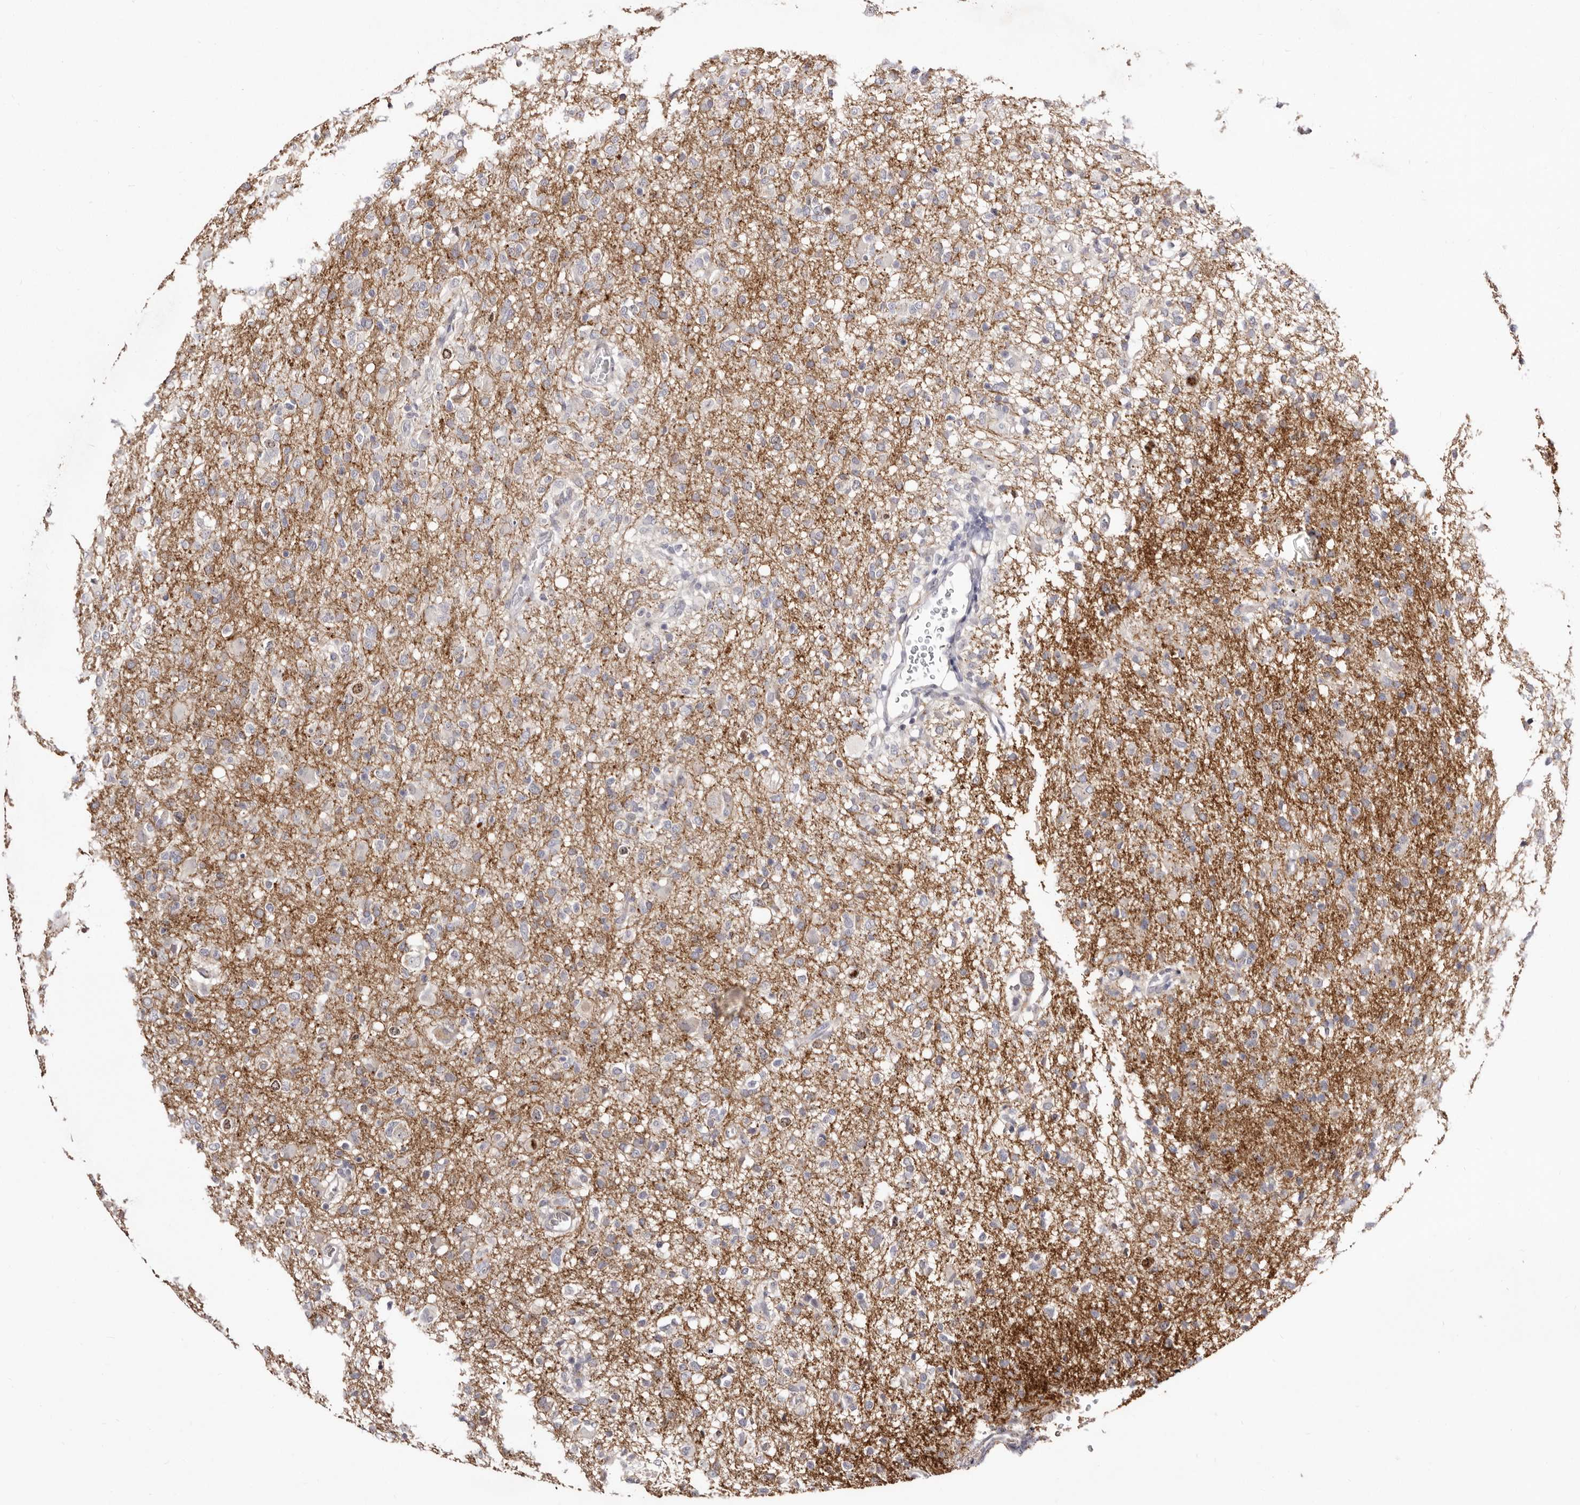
{"staining": {"intensity": "weak", "quantity": "<25%", "location": "cytoplasmic/membranous"}, "tissue": "glioma", "cell_type": "Tumor cells", "image_type": "cancer", "snomed": [{"axis": "morphology", "description": "Glioma, malignant, High grade"}, {"axis": "topography", "description": "Brain"}], "caption": "Immunohistochemistry (IHC) micrograph of neoplastic tissue: human glioma stained with DAB shows no significant protein staining in tumor cells. (DAB (3,3'-diaminobenzidine) immunohistochemistry with hematoxylin counter stain).", "gene": "CDCA8", "patient": {"sex": "female", "age": 57}}